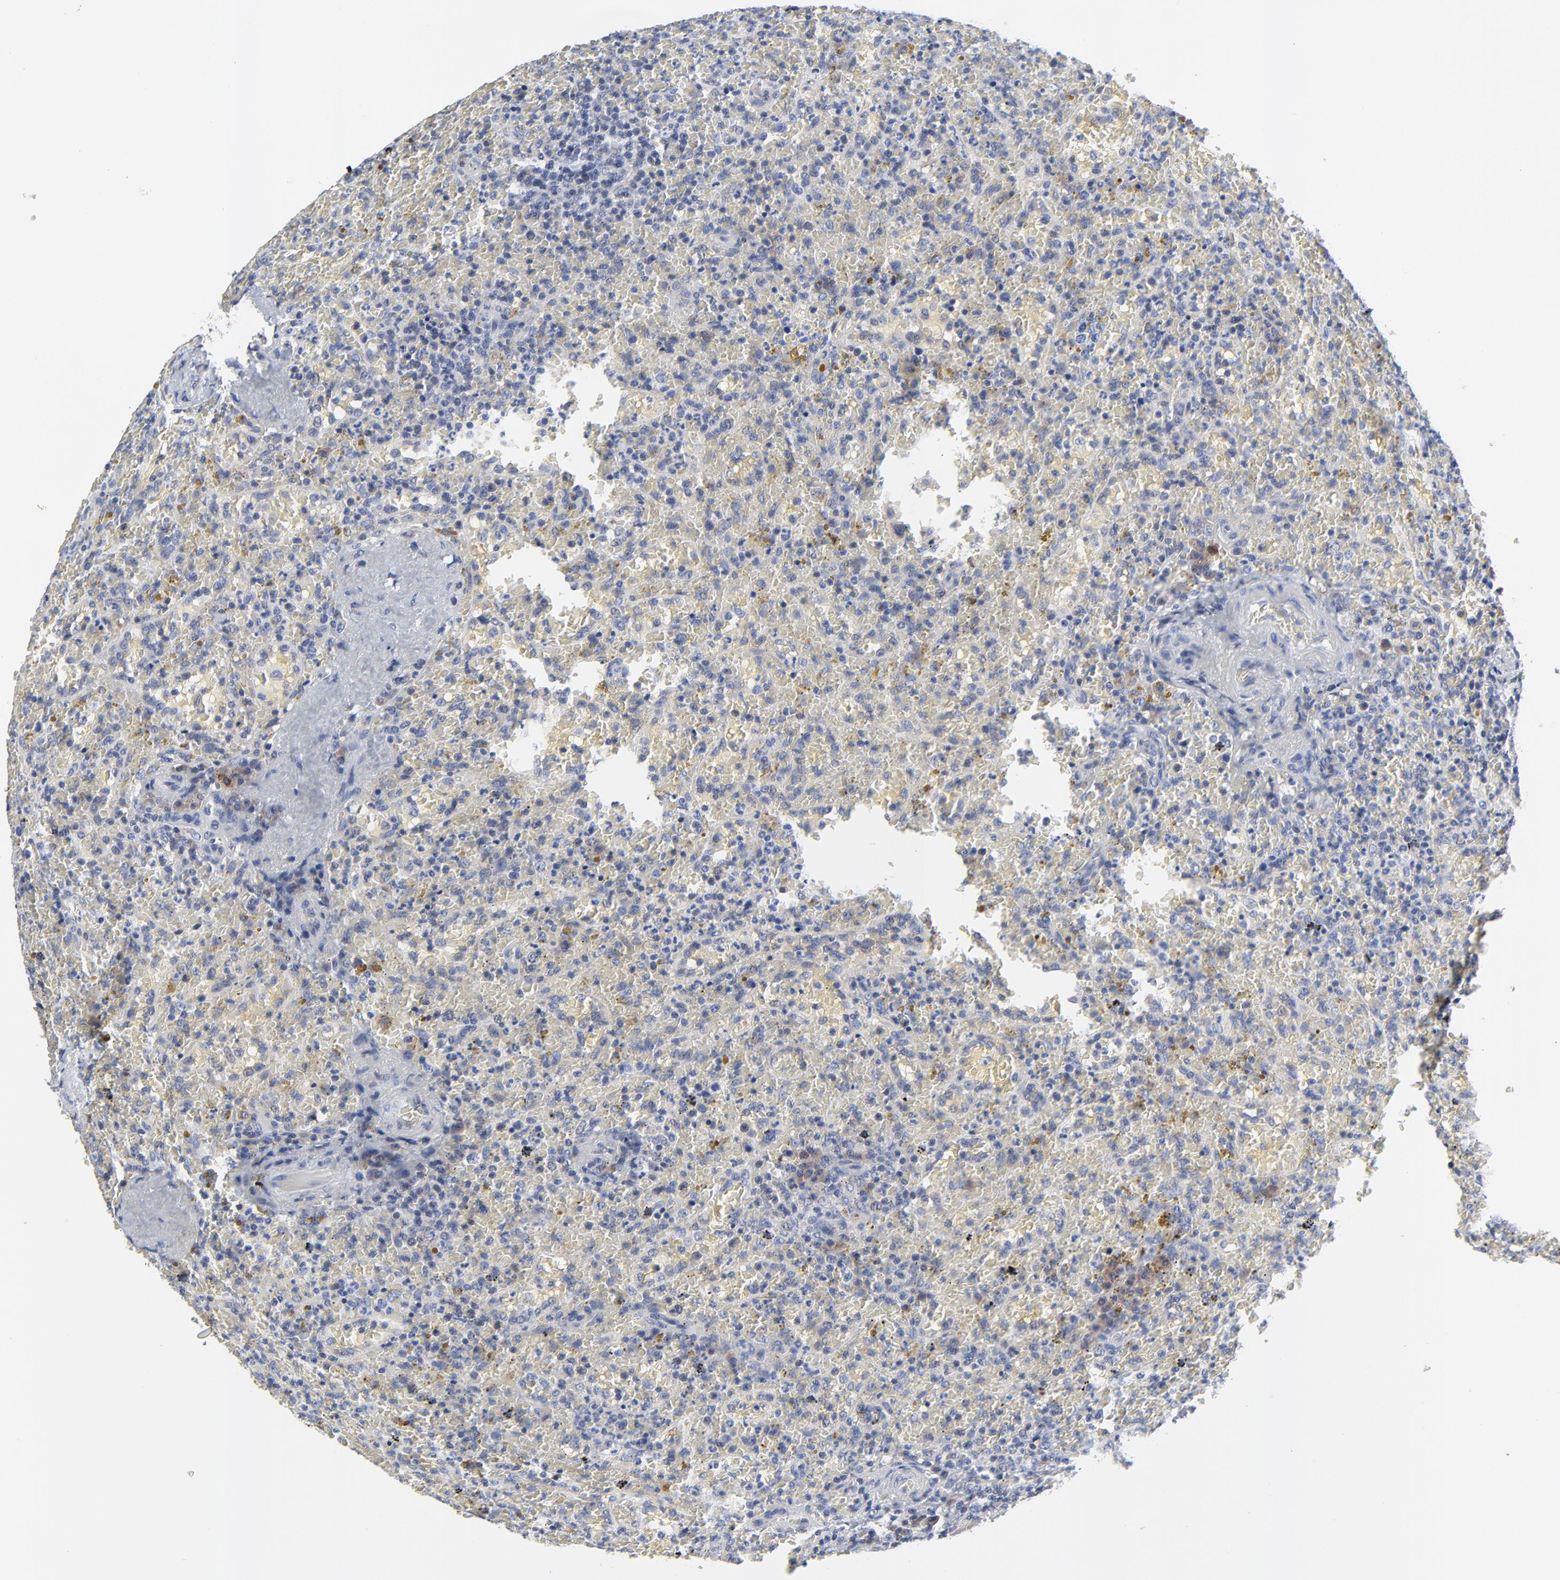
{"staining": {"intensity": "negative", "quantity": "none", "location": "none"}, "tissue": "lymphoma", "cell_type": "Tumor cells", "image_type": "cancer", "snomed": [{"axis": "morphology", "description": "Malignant lymphoma, non-Hodgkin's type, High grade"}, {"axis": "topography", "description": "Spleen"}, {"axis": "topography", "description": "Lymph node"}], "caption": "Human lymphoma stained for a protein using immunohistochemistry demonstrates no expression in tumor cells.", "gene": "NLGN3", "patient": {"sex": "female", "age": 70}}